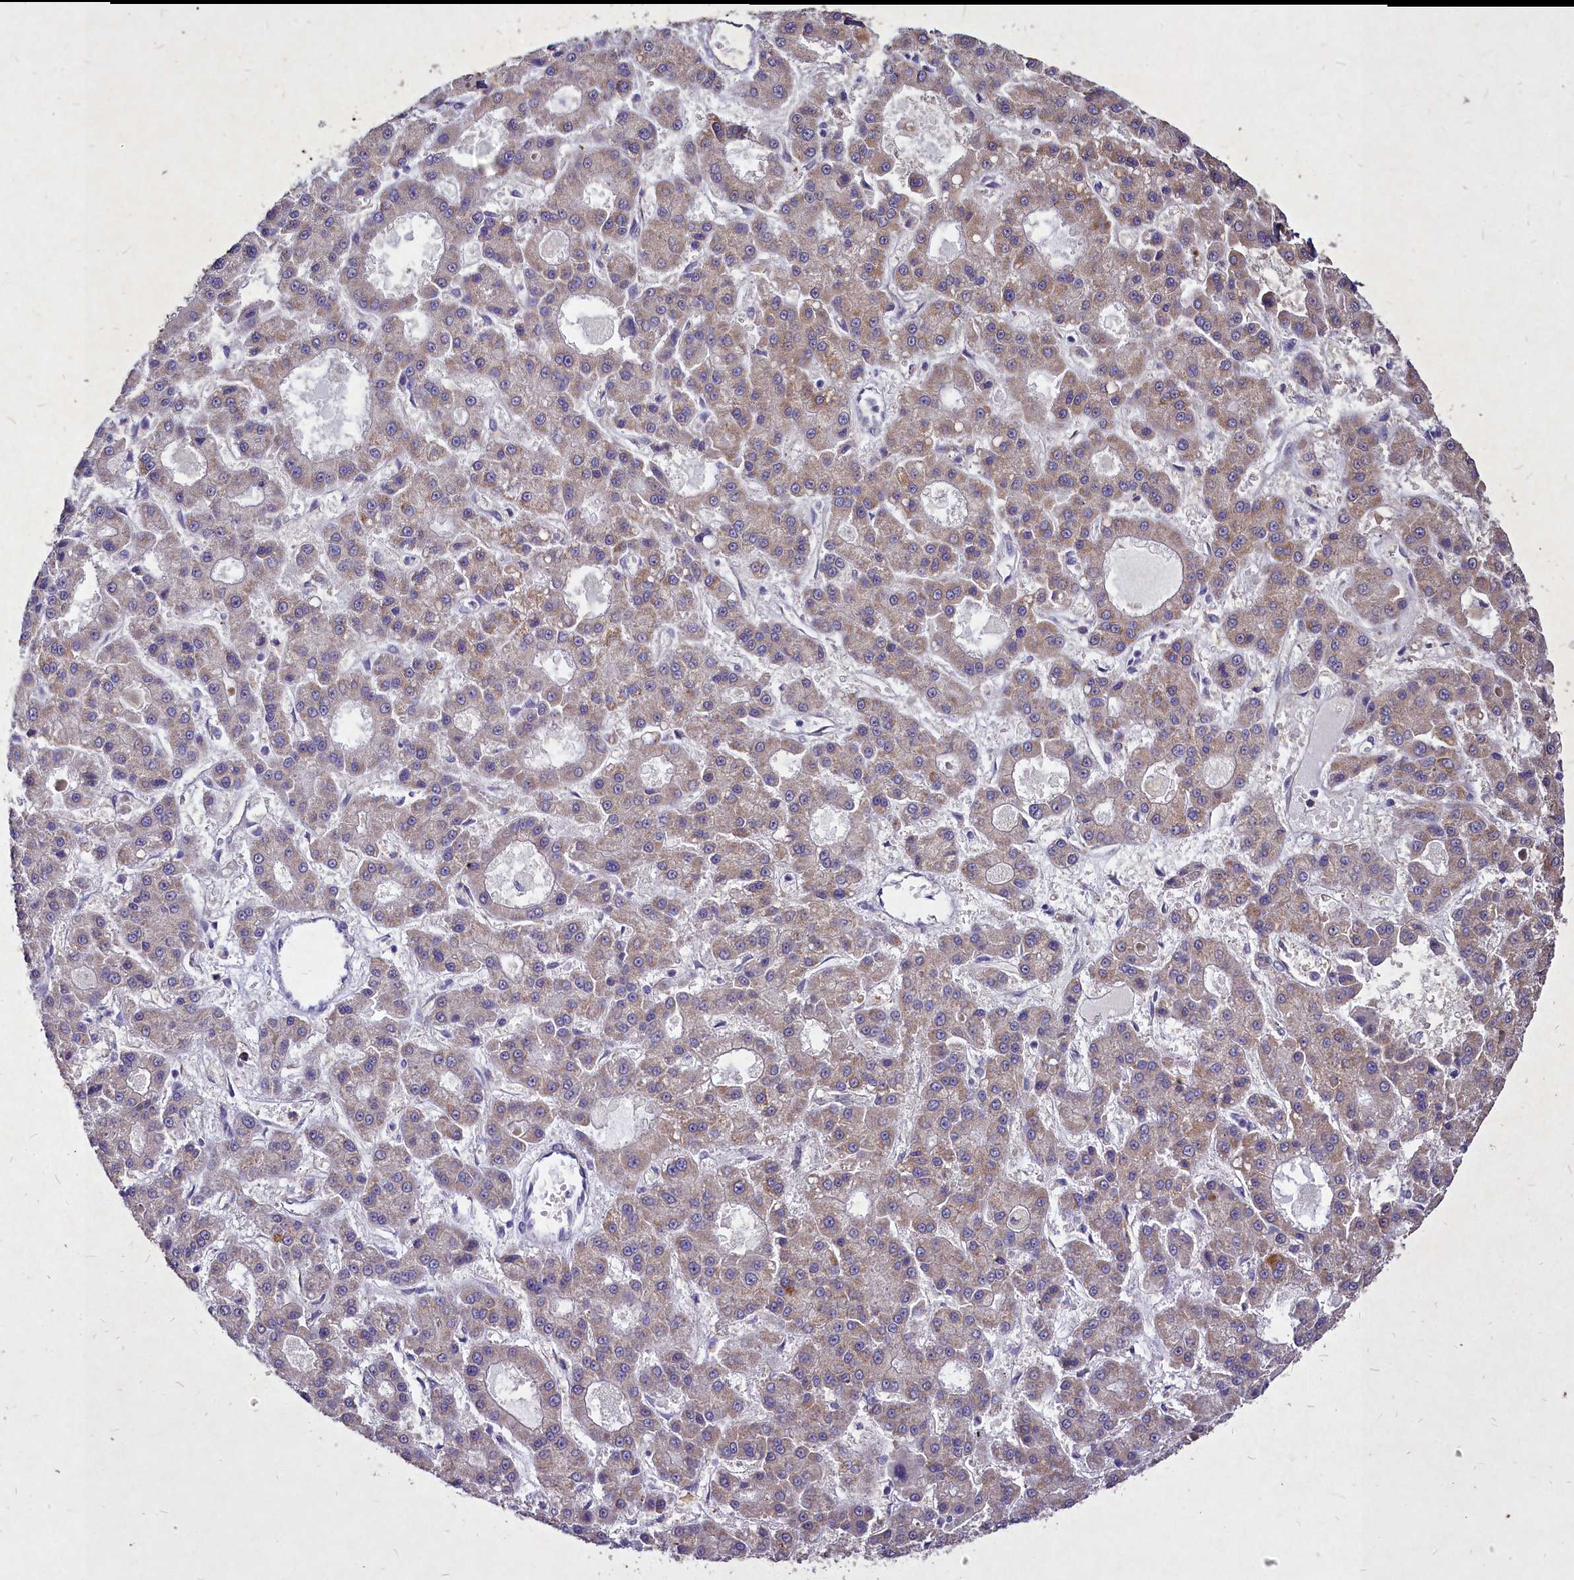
{"staining": {"intensity": "weak", "quantity": "<25%", "location": "cytoplasmic/membranous"}, "tissue": "liver cancer", "cell_type": "Tumor cells", "image_type": "cancer", "snomed": [{"axis": "morphology", "description": "Carcinoma, Hepatocellular, NOS"}, {"axis": "topography", "description": "Liver"}], "caption": "Immunohistochemical staining of liver cancer (hepatocellular carcinoma) reveals no significant staining in tumor cells.", "gene": "SKA1", "patient": {"sex": "male", "age": 70}}